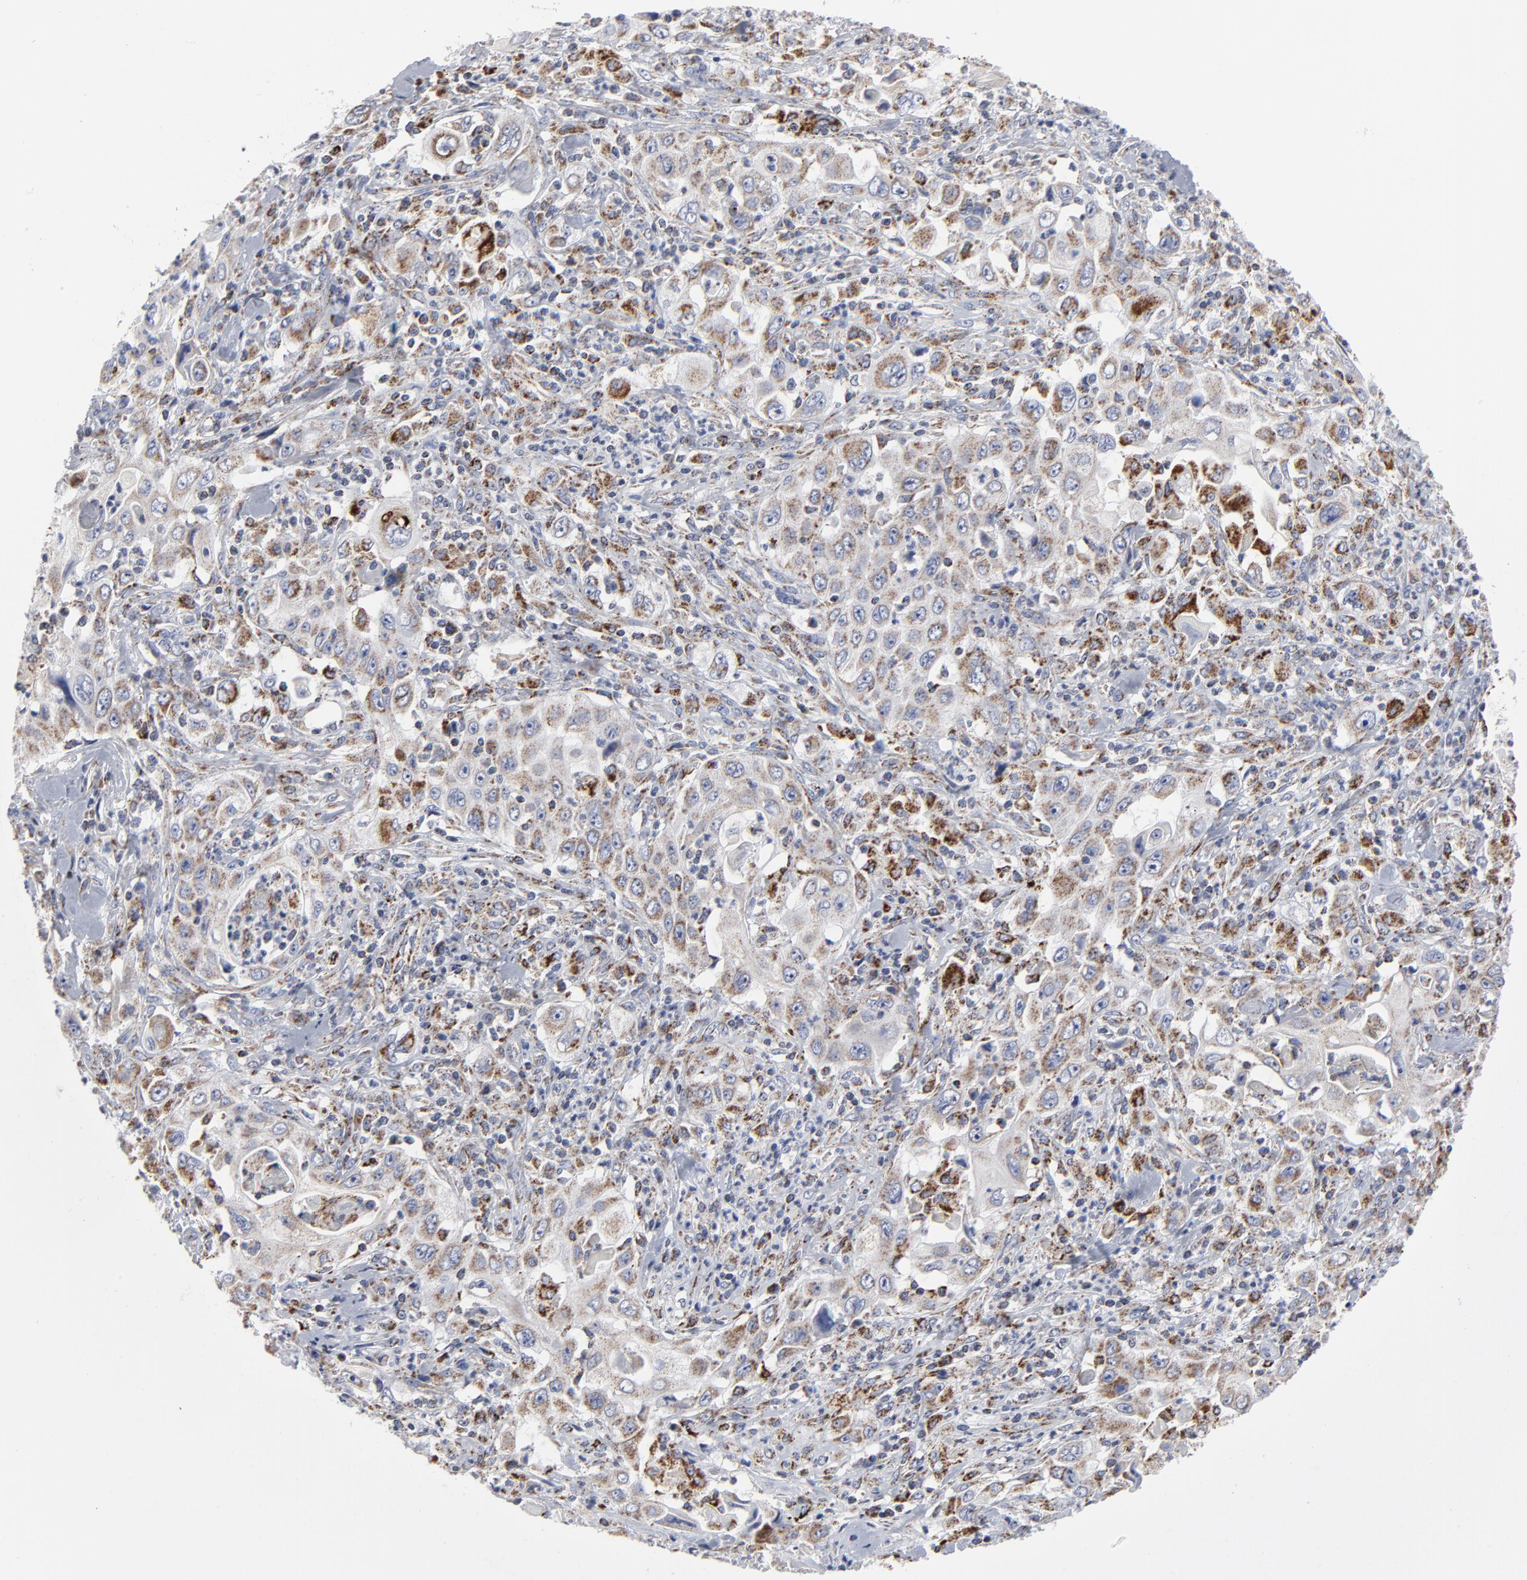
{"staining": {"intensity": "moderate", "quantity": "<25%", "location": "cytoplasmic/membranous"}, "tissue": "pancreatic cancer", "cell_type": "Tumor cells", "image_type": "cancer", "snomed": [{"axis": "morphology", "description": "Adenocarcinoma, NOS"}, {"axis": "topography", "description": "Pancreas"}], "caption": "Pancreatic cancer was stained to show a protein in brown. There is low levels of moderate cytoplasmic/membranous expression in about <25% of tumor cells. (DAB (3,3'-diaminobenzidine) IHC with brightfield microscopy, high magnification).", "gene": "TXNRD2", "patient": {"sex": "male", "age": 70}}